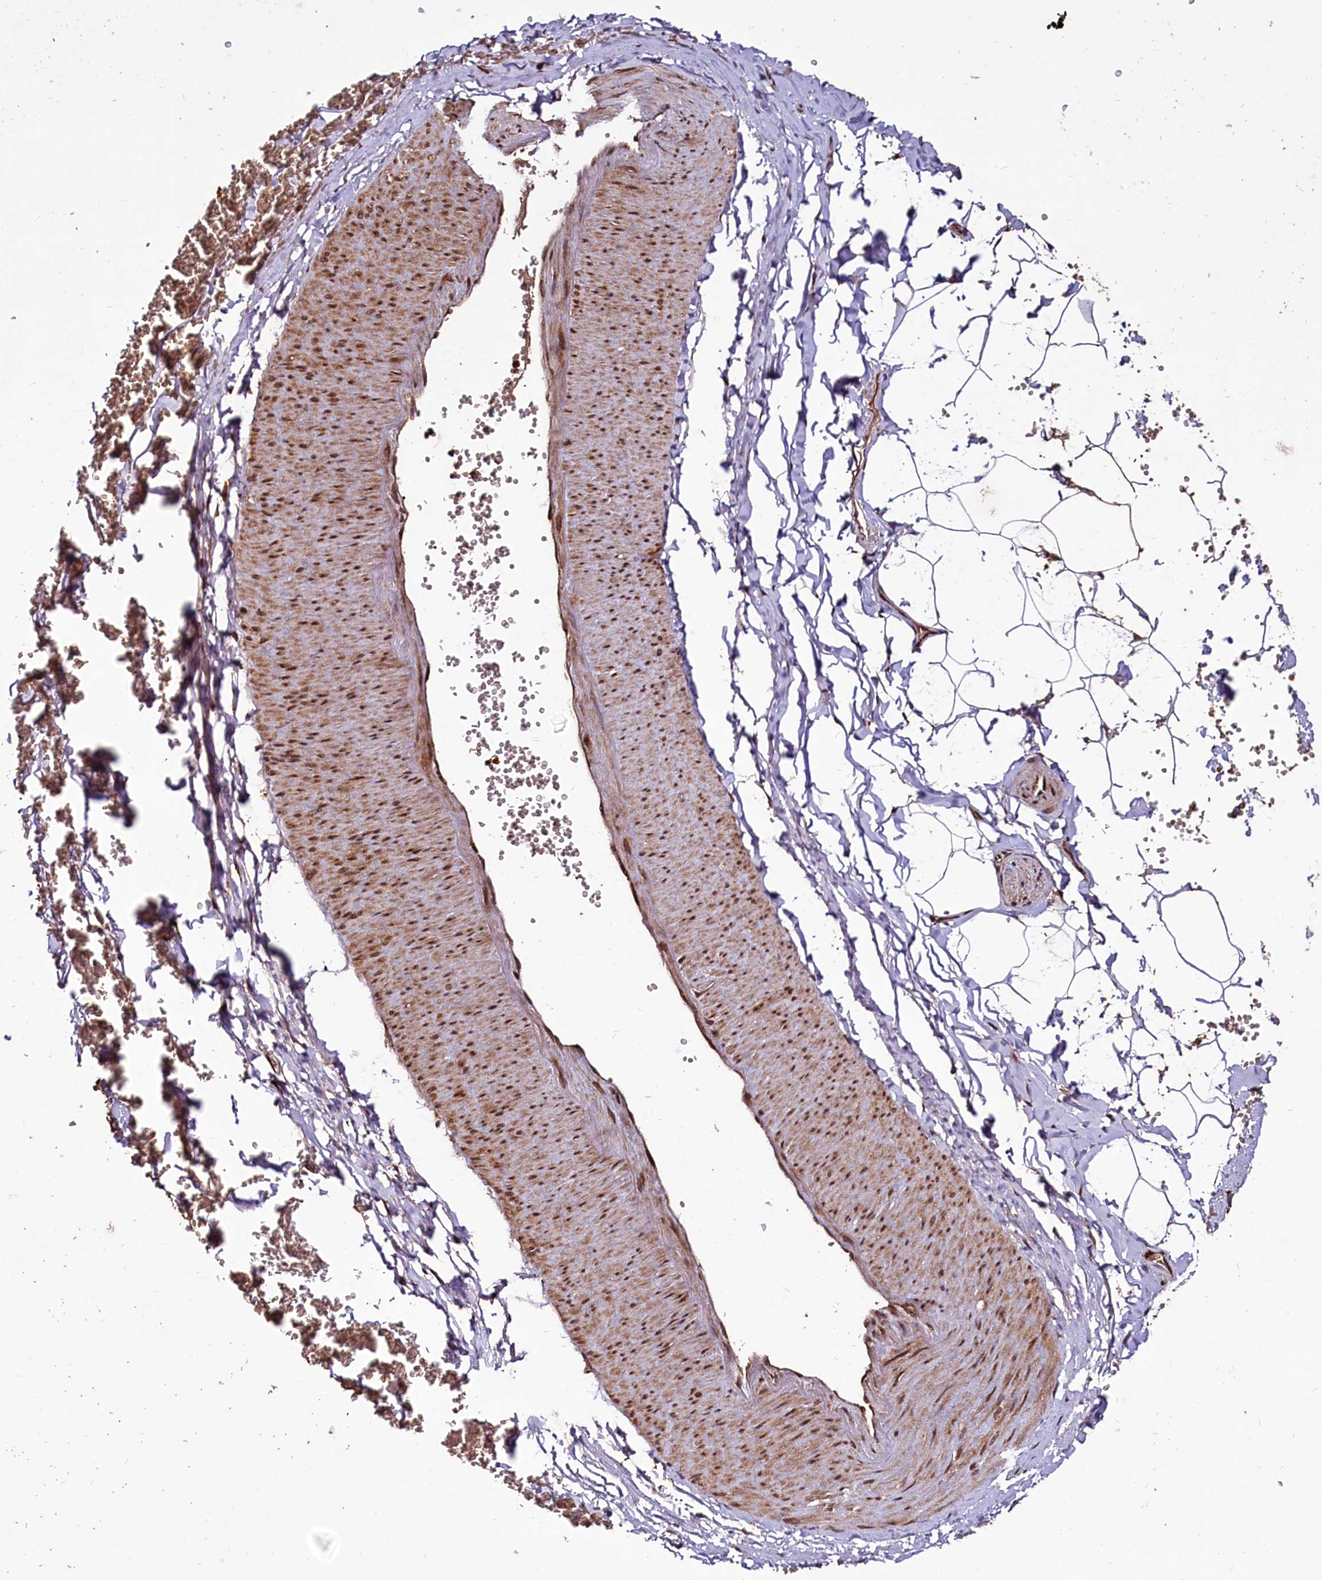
{"staining": {"intensity": "strong", "quantity": ">75%", "location": "cytoplasmic/membranous"}, "tissue": "adipose tissue", "cell_type": "Adipocytes", "image_type": "normal", "snomed": [{"axis": "morphology", "description": "Normal tissue, NOS"}, {"axis": "topography", "description": "Gallbladder"}, {"axis": "topography", "description": "Peripheral nerve tissue"}], "caption": "The image demonstrates immunohistochemical staining of benign adipose tissue. There is strong cytoplasmic/membranous staining is identified in approximately >75% of adipocytes.", "gene": "DCP1B", "patient": {"sex": "male", "age": 38}}